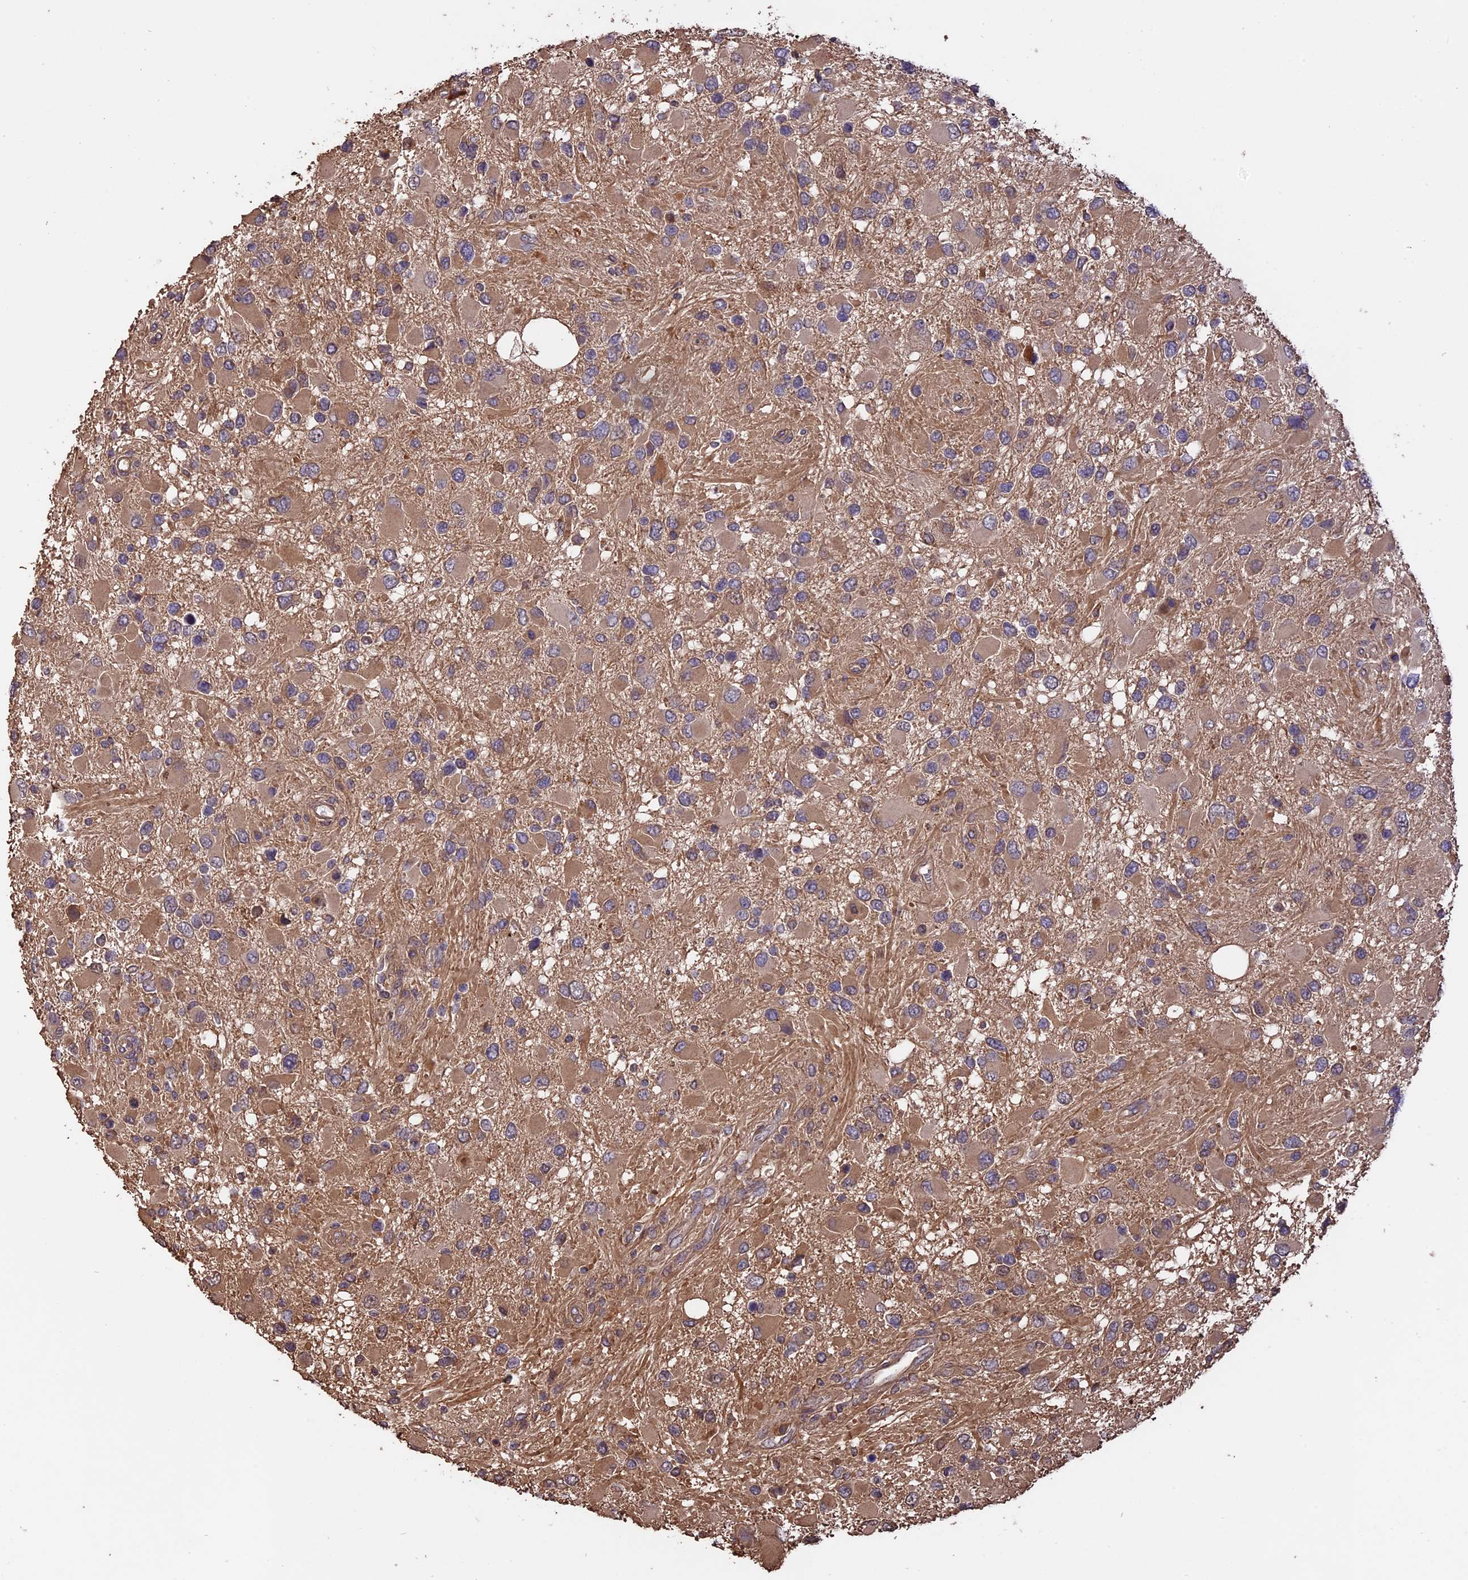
{"staining": {"intensity": "moderate", "quantity": ">75%", "location": "cytoplasmic/membranous"}, "tissue": "glioma", "cell_type": "Tumor cells", "image_type": "cancer", "snomed": [{"axis": "morphology", "description": "Glioma, malignant, High grade"}, {"axis": "topography", "description": "Brain"}], "caption": "Brown immunohistochemical staining in human glioma exhibits moderate cytoplasmic/membranous staining in about >75% of tumor cells.", "gene": "RASAL1", "patient": {"sex": "male", "age": 53}}